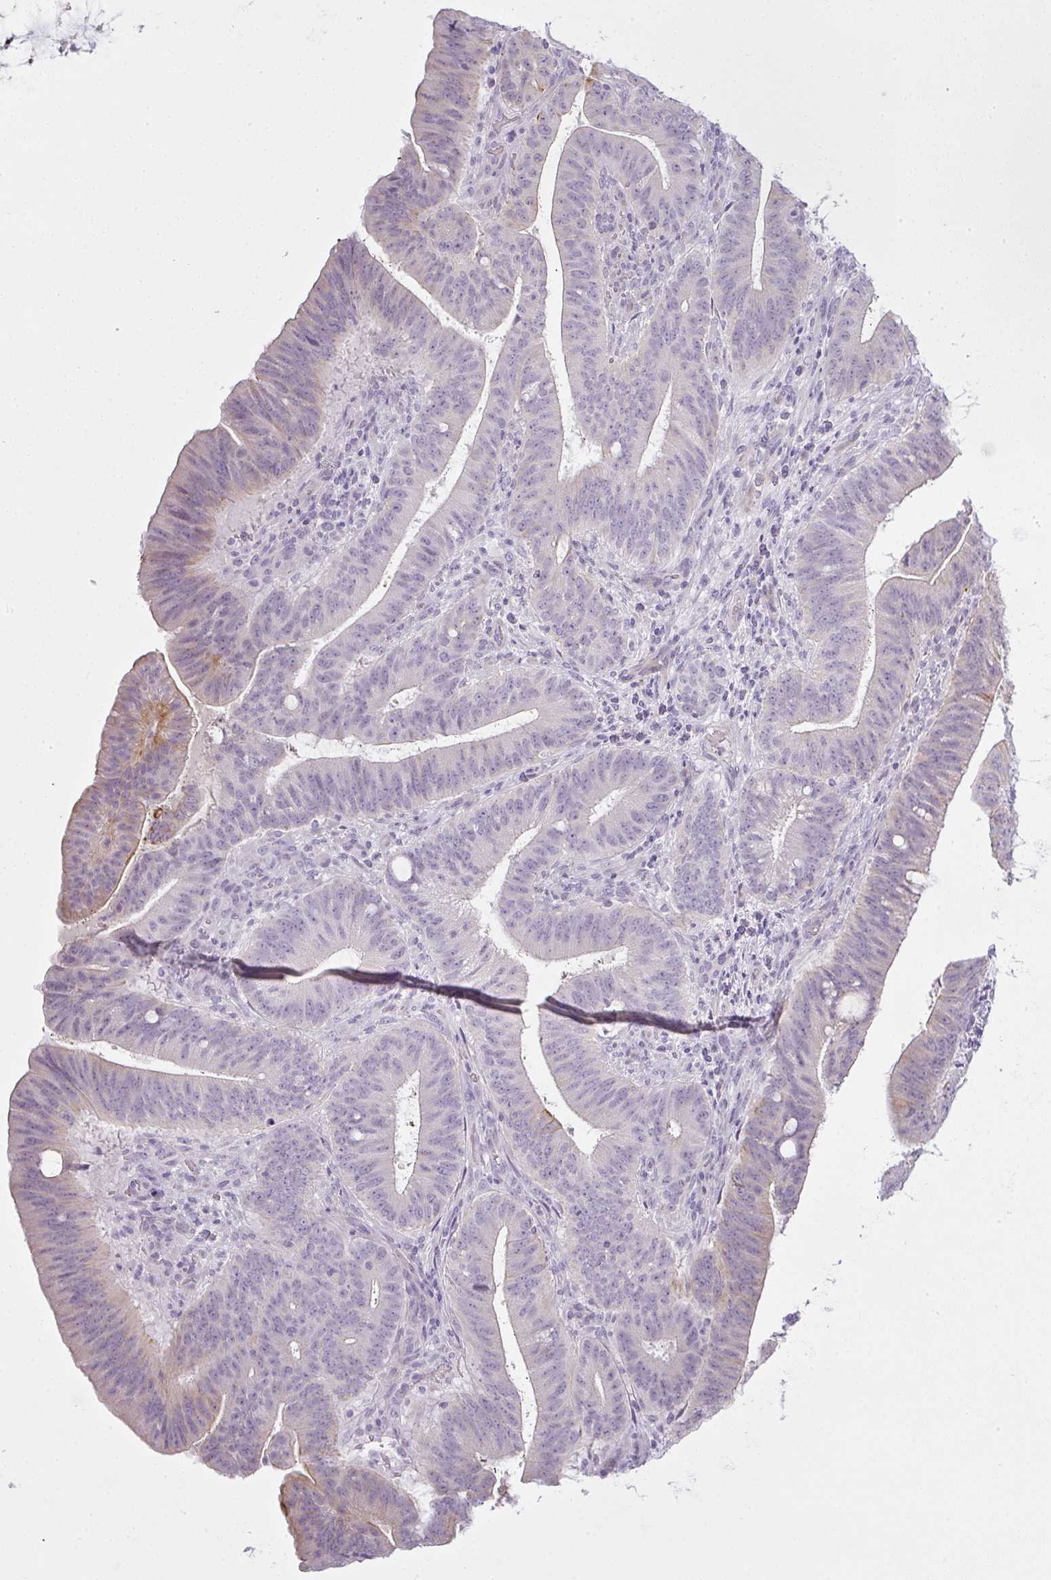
{"staining": {"intensity": "moderate", "quantity": "<25%", "location": "cytoplasmic/membranous"}, "tissue": "colorectal cancer", "cell_type": "Tumor cells", "image_type": "cancer", "snomed": [{"axis": "morphology", "description": "Adenocarcinoma, NOS"}, {"axis": "topography", "description": "Colon"}], "caption": "Immunohistochemical staining of human colorectal cancer shows moderate cytoplasmic/membranous protein expression in about <25% of tumor cells. (DAB IHC with brightfield microscopy, high magnification).", "gene": "SIRPB2", "patient": {"sex": "female", "age": 43}}